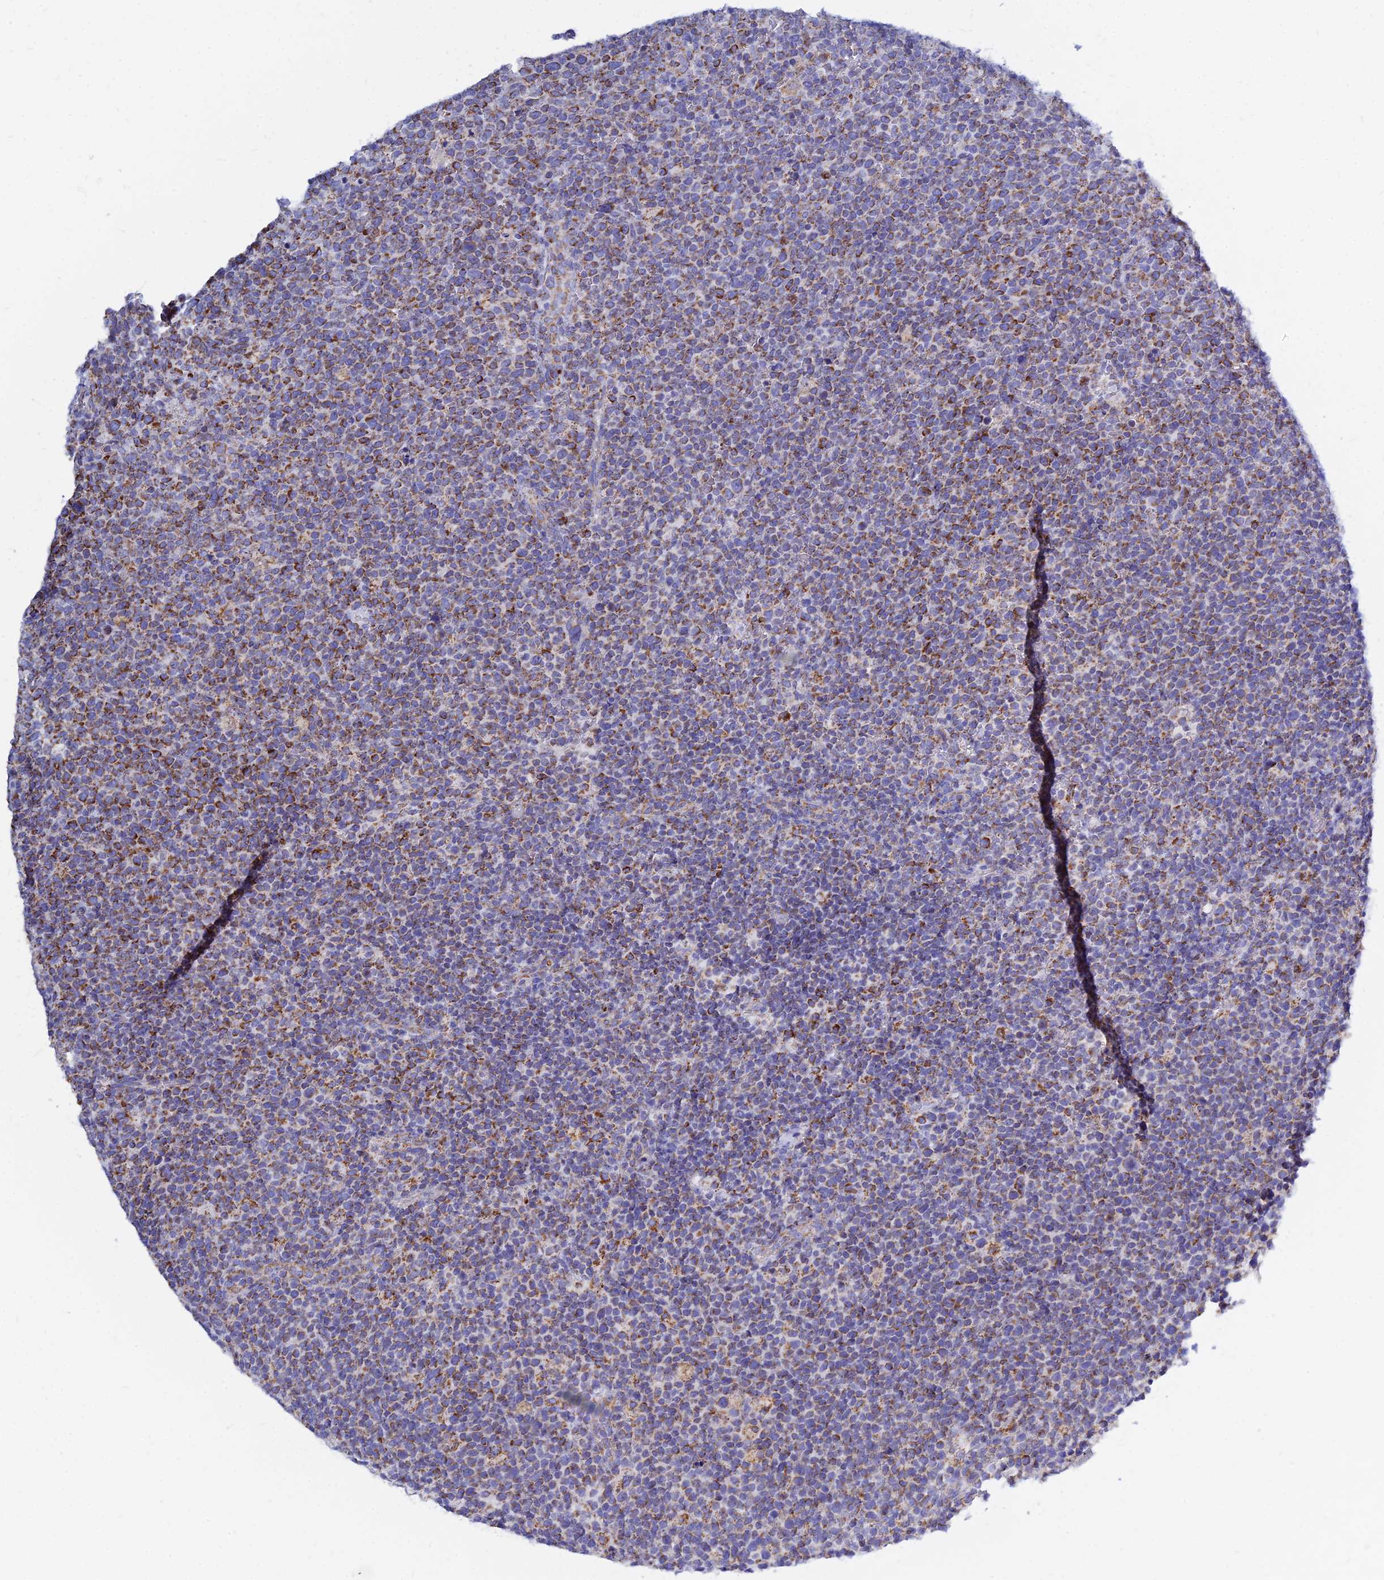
{"staining": {"intensity": "moderate", "quantity": "25%-75%", "location": "cytoplasmic/membranous"}, "tissue": "lymphoma", "cell_type": "Tumor cells", "image_type": "cancer", "snomed": [{"axis": "morphology", "description": "Malignant lymphoma, non-Hodgkin's type, High grade"}, {"axis": "topography", "description": "Lymph node"}], "caption": "The histopathology image demonstrates immunohistochemical staining of lymphoma. There is moderate cytoplasmic/membranous expression is present in approximately 25%-75% of tumor cells.", "gene": "MGST1", "patient": {"sex": "male", "age": 61}}